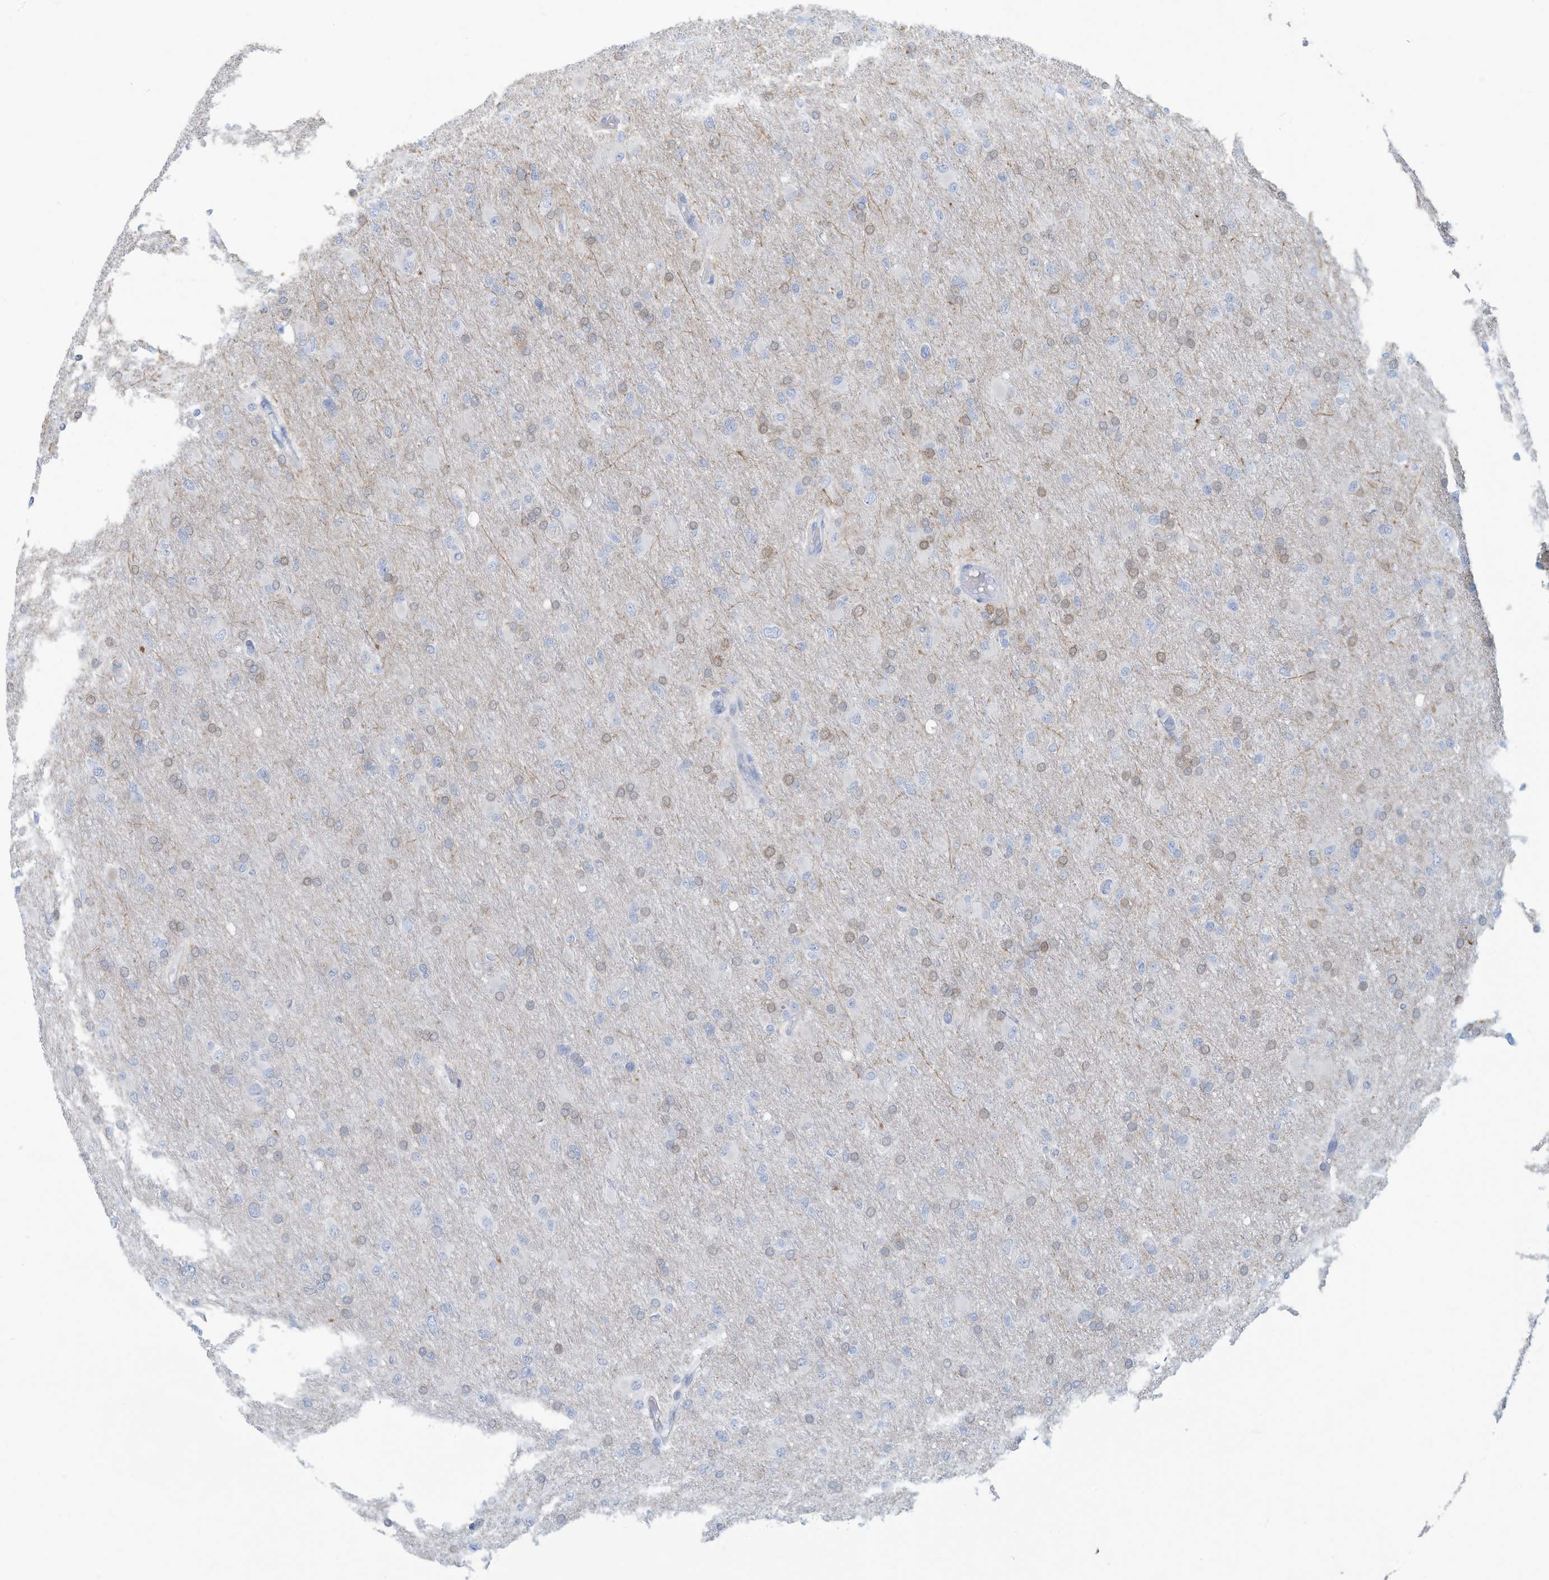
{"staining": {"intensity": "weak", "quantity": "25%-75%", "location": "cytoplasmic/membranous"}, "tissue": "glioma", "cell_type": "Tumor cells", "image_type": "cancer", "snomed": [{"axis": "morphology", "description": "Glioma, malignant, High grade"}, {"axis": "topography", "description": "Cerebral cortex"}], "caption": "Malignant high-grade glioma tissue displays weak cytoplasmic/membranous positivity in about 25%-75% of tumor cells", "gene": "ERI2", "patient": {"sex": "female", "age": 36}}